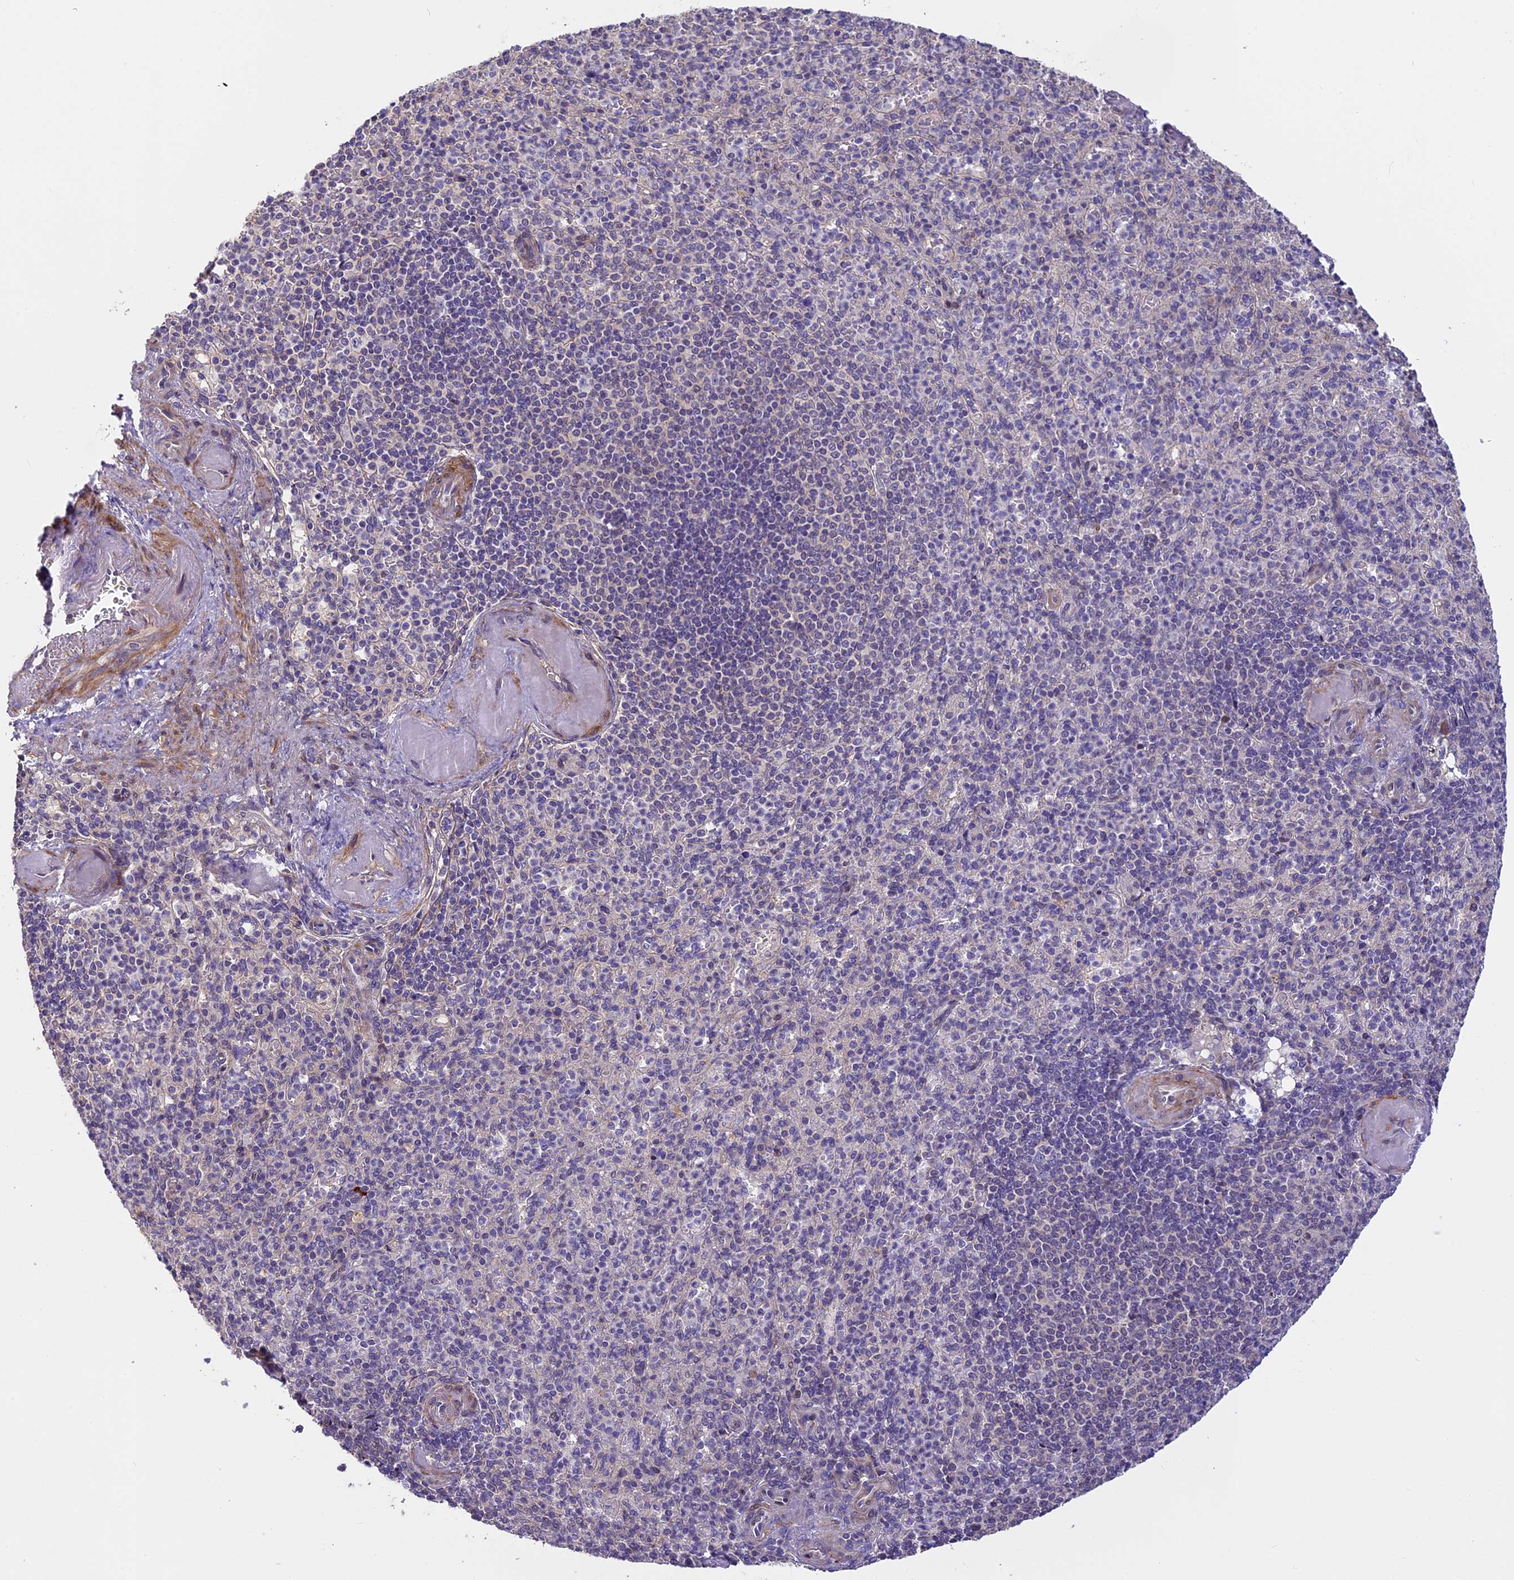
{"staining": {"intensity": "negative", "quantity": "none", "location": "none"}, "tissue": "spleen", "cell_type": "Cells in red pulp", "image_type": "normal", "snomed": [{"axis": "morphology", "description": "Normal tissue, NOS"}, {"axis": "topography", "description": "Spleen"}], "caption": "DAB immunohistochemical staining of unremarkable spleen shows no significant staining in cells in red pulp.", "gene": "FAM98C", "patient": {"sex": "female", "age": 74}}